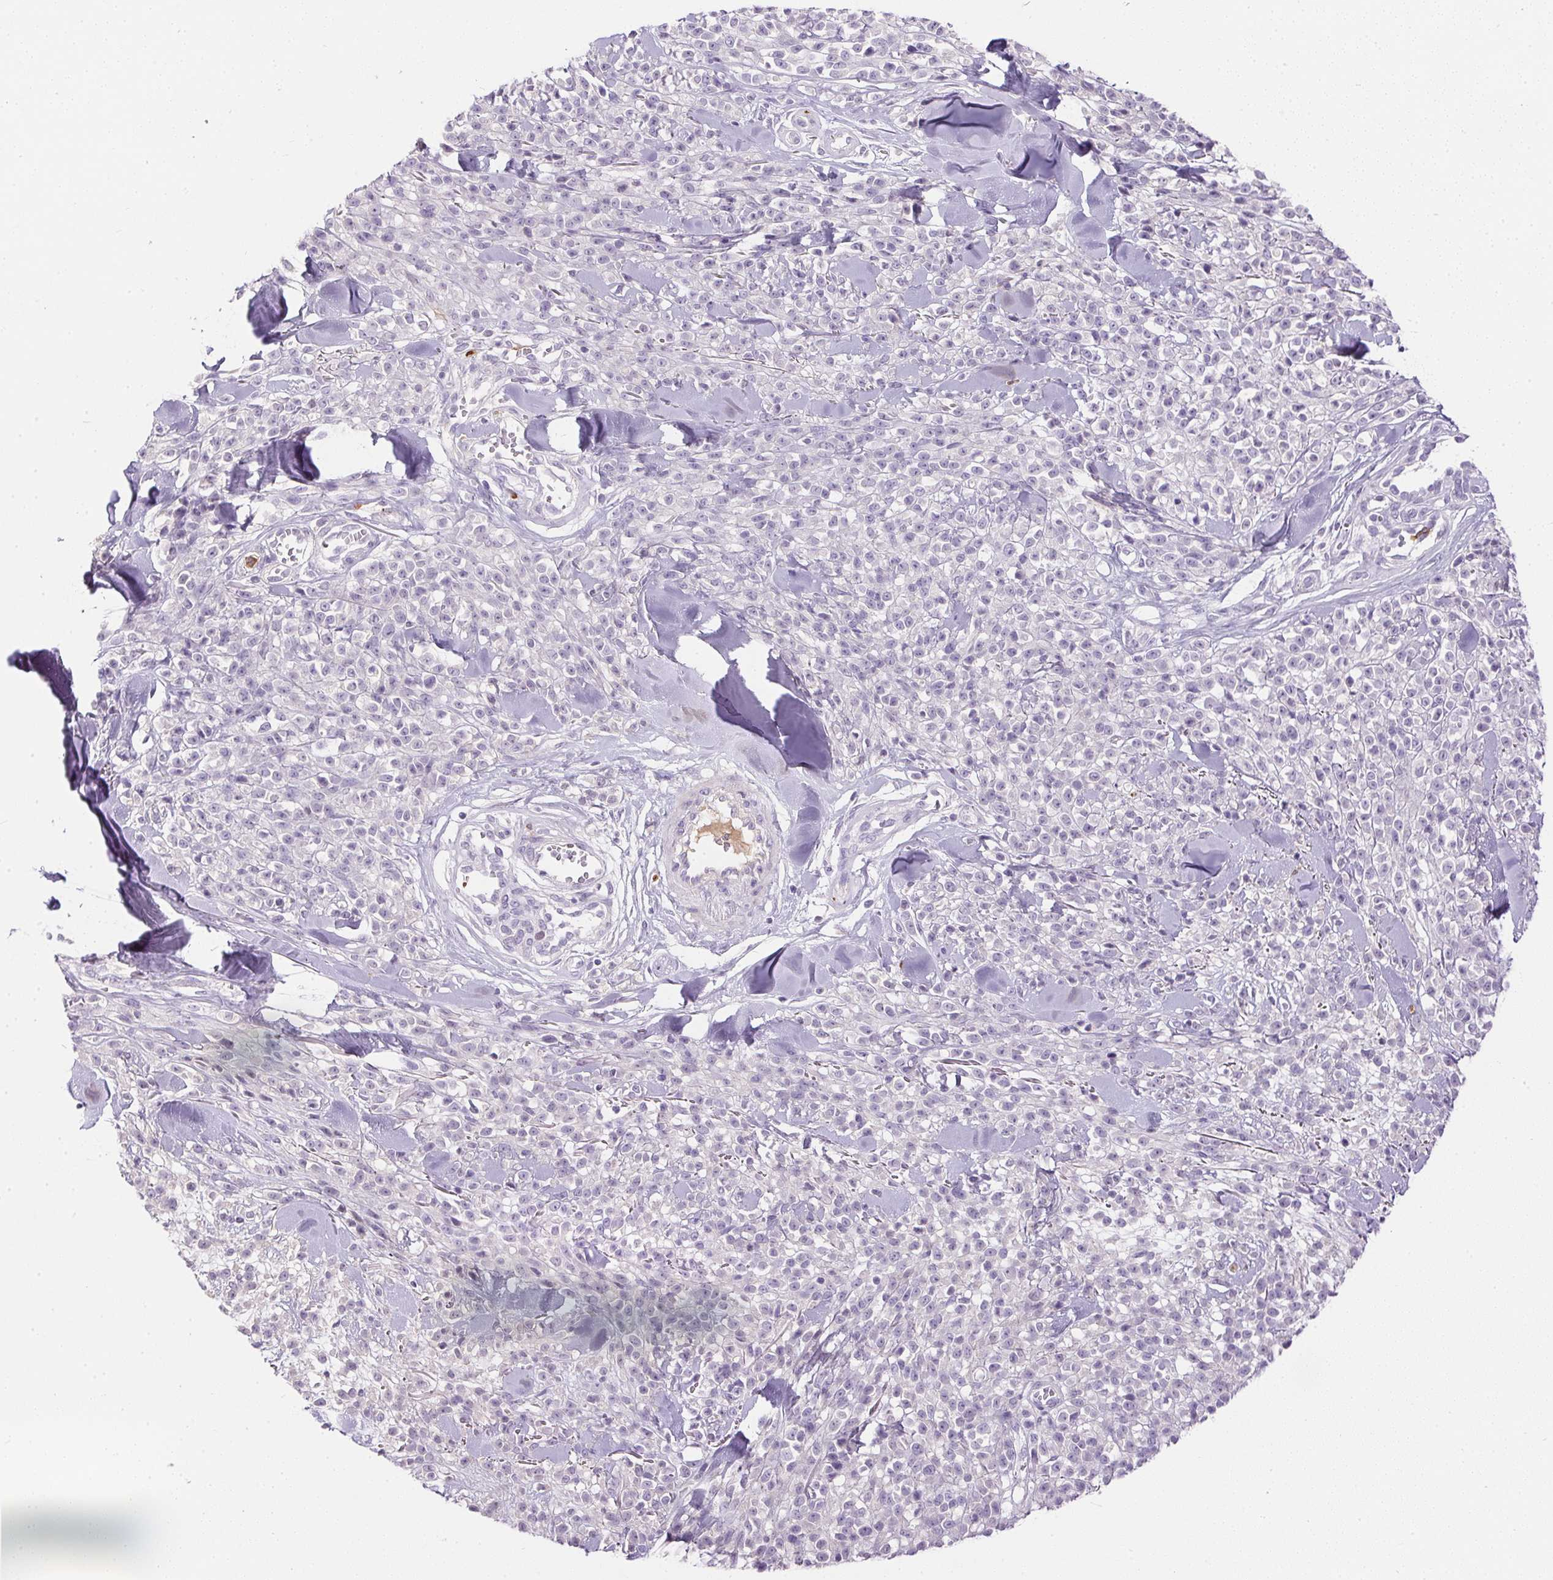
{"staining": {"intensity": "negative", "quantity": "none", "location": "none"}, "tissue": "melanoma", "cell_type": "Tumor cells", "image_type": "cancer", "snomed": [{"axis": "morphology", "description": "Malignant melanoma, NOS"}, {"axis": "topography", "description": "Skin"}, {"axis": "topography", "description": "Skin of trunk"}], "caption": "Malignant melanoma was stained to show a protein in brown. There is no significant expression in tumor cells.", "gene": "ORM1", "patient": {"sex": "male", "age": 74}}